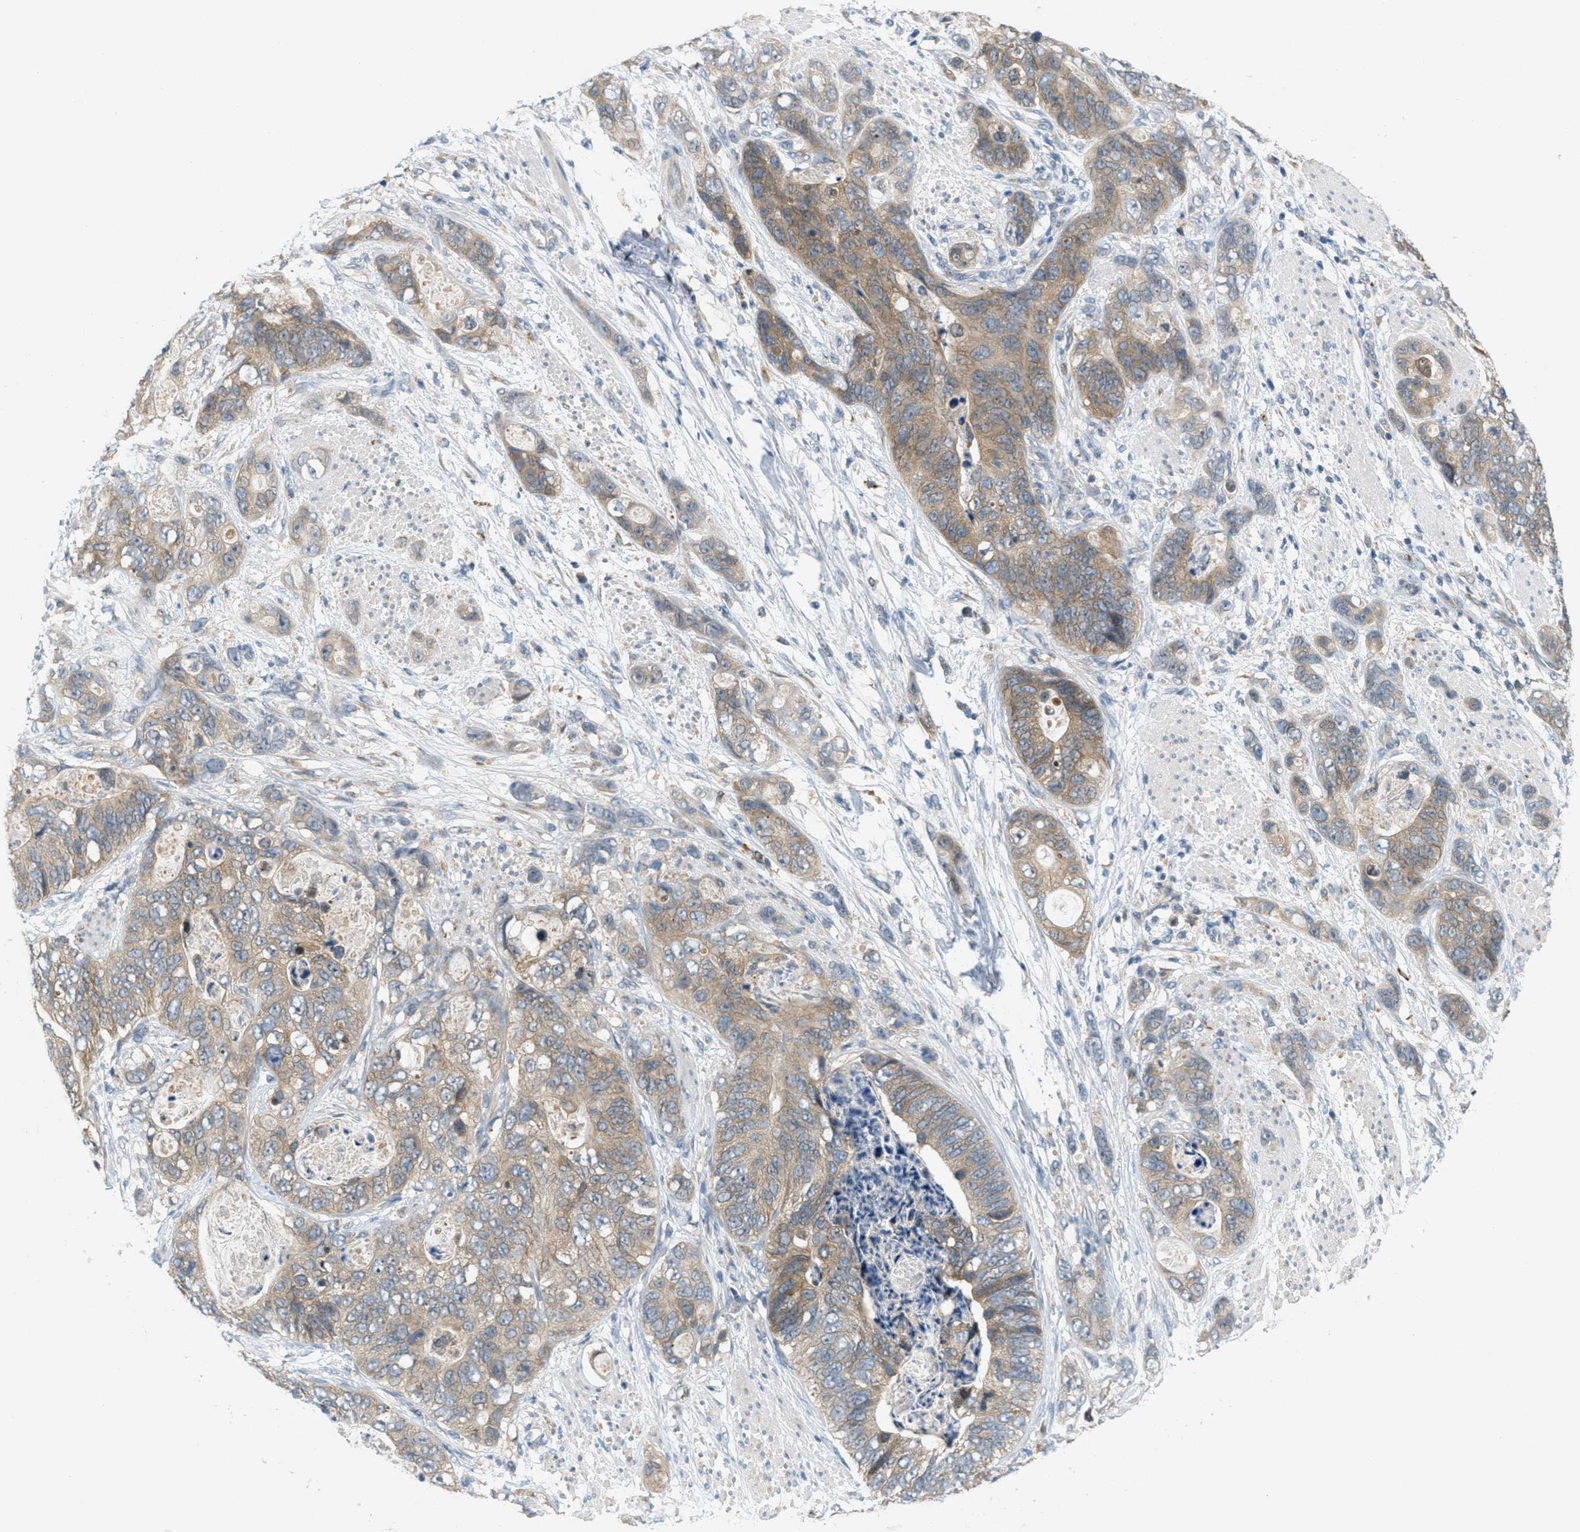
{"staining": {"intensity": "weak", "quantity": ">75%", "location": "cytoplasmic/membranous"}, "tissue": "stomach cancer", "cell_type": "Tumor cells", "image_type": "cancer", "snomed": [{"axis": "morphology", "description": "Adenocarcinoma, NOS"}, {"axis": "topography", "description": "Stomach"}], "caption": "Tumor cells show weak cytoplasmic/membranous staining in approximately >75% of cells in stomach cancer (adenocarcinoma).", "gene": "SIGMAR1", "patient": {"sex": "female", "age": 89}}